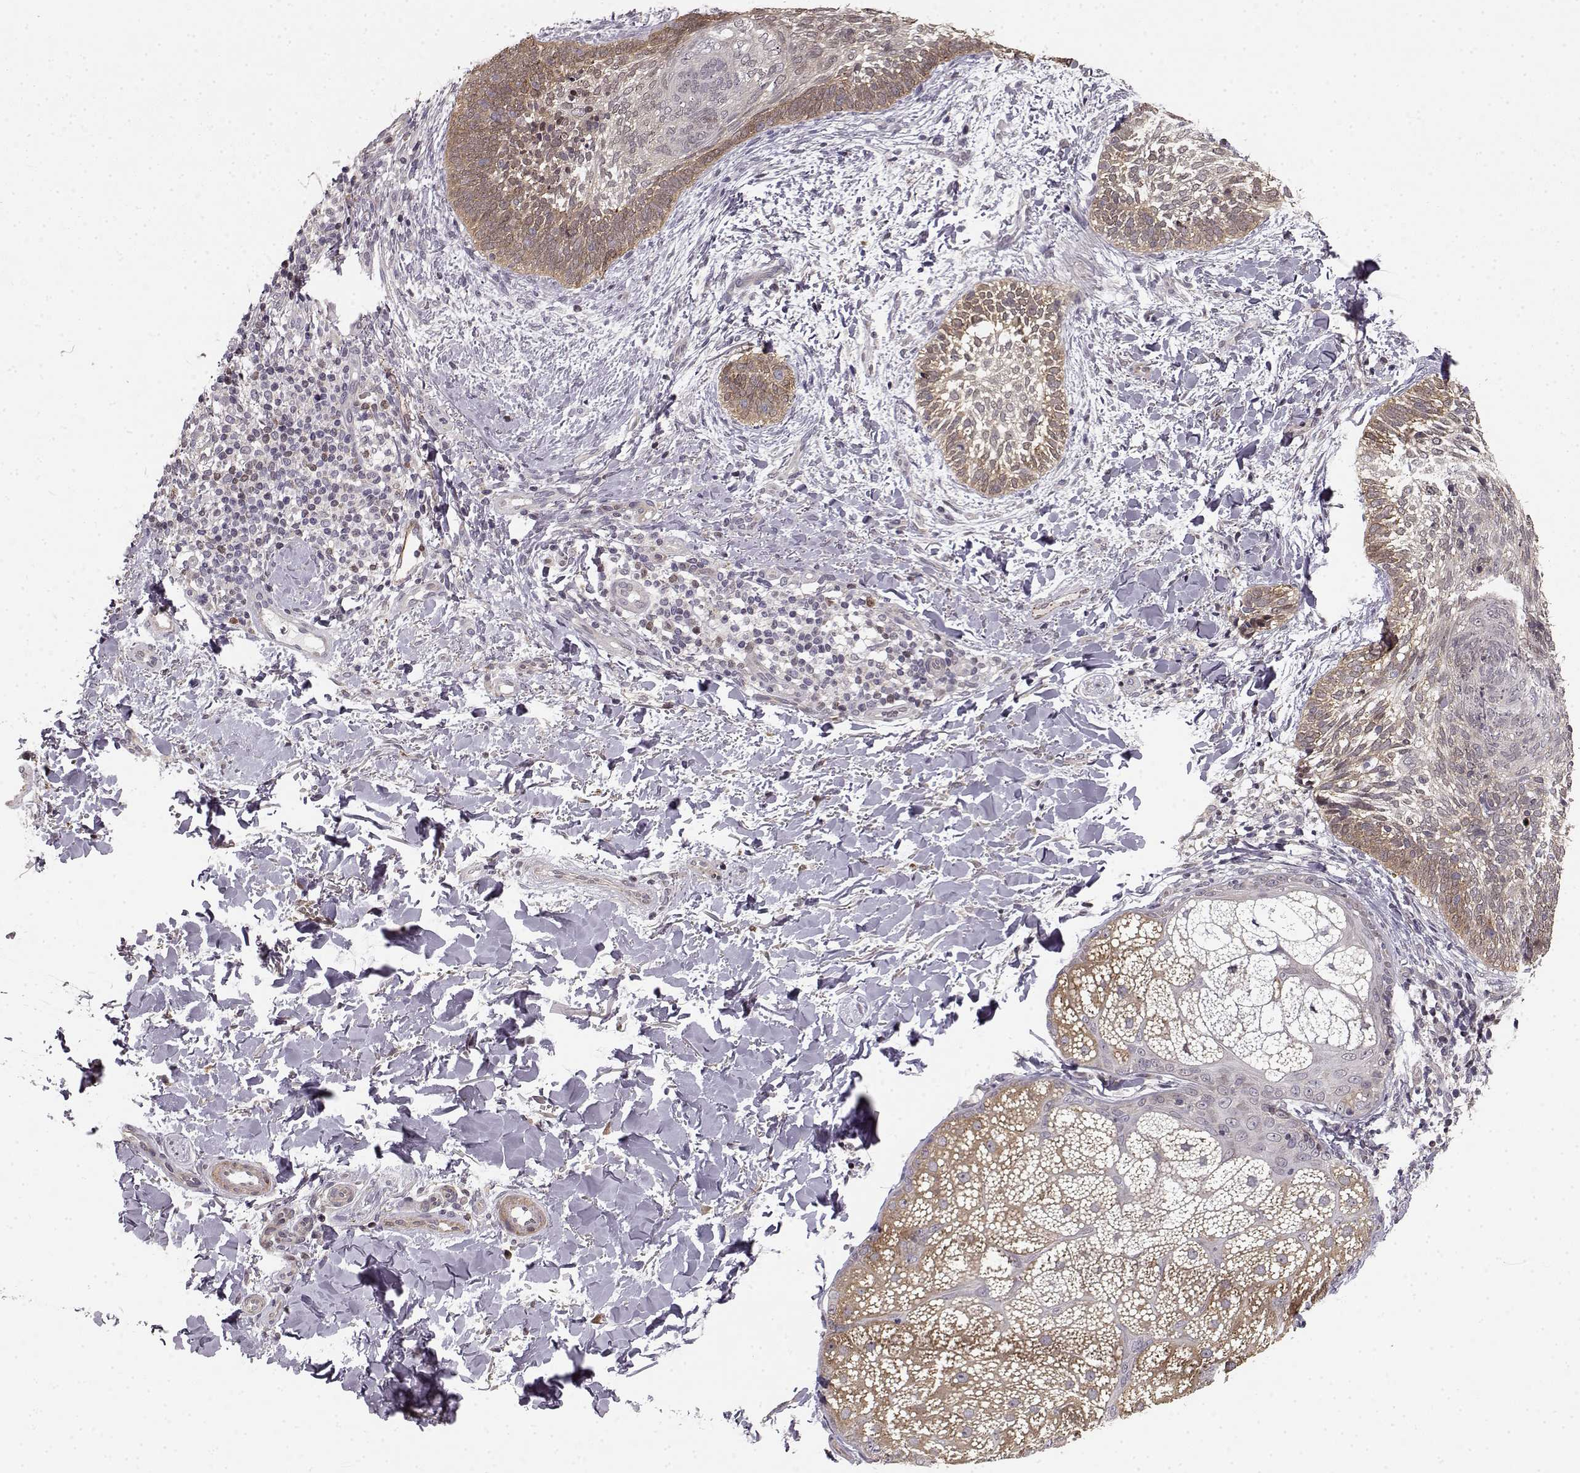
{"staining": {"intensity": "moderate", "quantity": "25%-75%", "location": "cytoplasmic/membranous"}, "tissue": "skin cancer", "cell_type": "Tumor cells", "image_type": "cancer", "snomed": [{"axis": "morphology", "description": "Normal tissue, NOS"}, {"axis": "morphology", "description": "Basal cell carcinoma"}, {"axis": "topography", "description": "Skin"}], "caption": "This micrograph exhibits skin basal cell carcinoma stained with IHC to label a protein in brown. The cytoplasmic/membranous of tumor cells show moderate positivity for the protein. Nuclei are counter-stained blue.", "gene": "BACH2", "patient": {"sex": "male", "age": 46}}